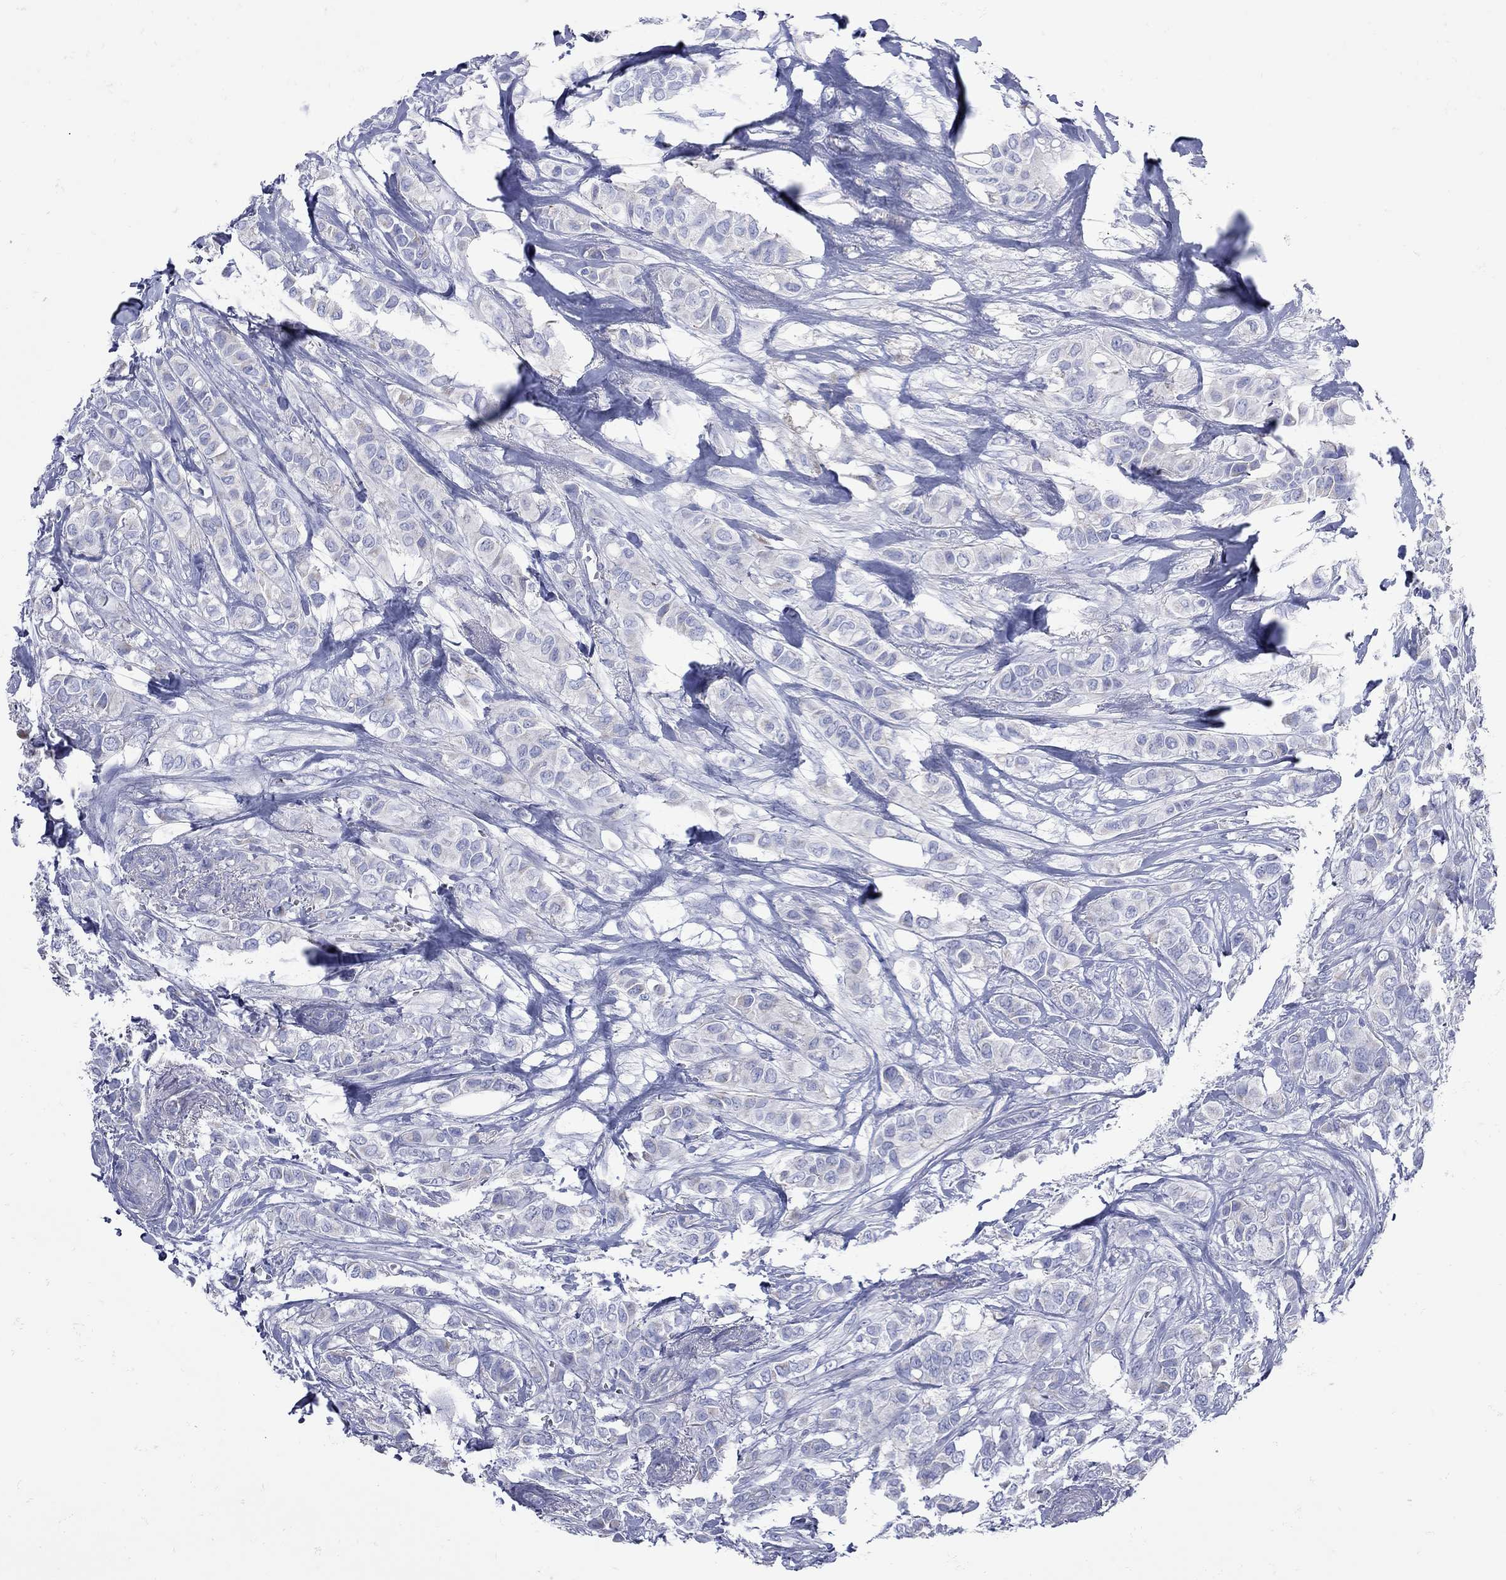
{"staining": {"intensity": "negative", "quantity": "none", "location": "none"}, "tissue": "breast cancer", "cell_type": "Tumor cells", "image_type": "cancer", "snomed": [{"axis": "morphology", "description": "Duct carcinoma"}, {"axis": "topography", "description": "Breast"}], "caption": "Immunohistochemistry (IHC) photomicrograph of neoplastic tissue: human intraductal carcinoma (breast) stained with DAB reveals no significant protein positivity in tumor cells. The staining is performed using DAB brown chromogen with nuclei counter-stained in using hematoxylin.", "gene": "PDZD3", "patient": {"sex": "female", "age": 85}}